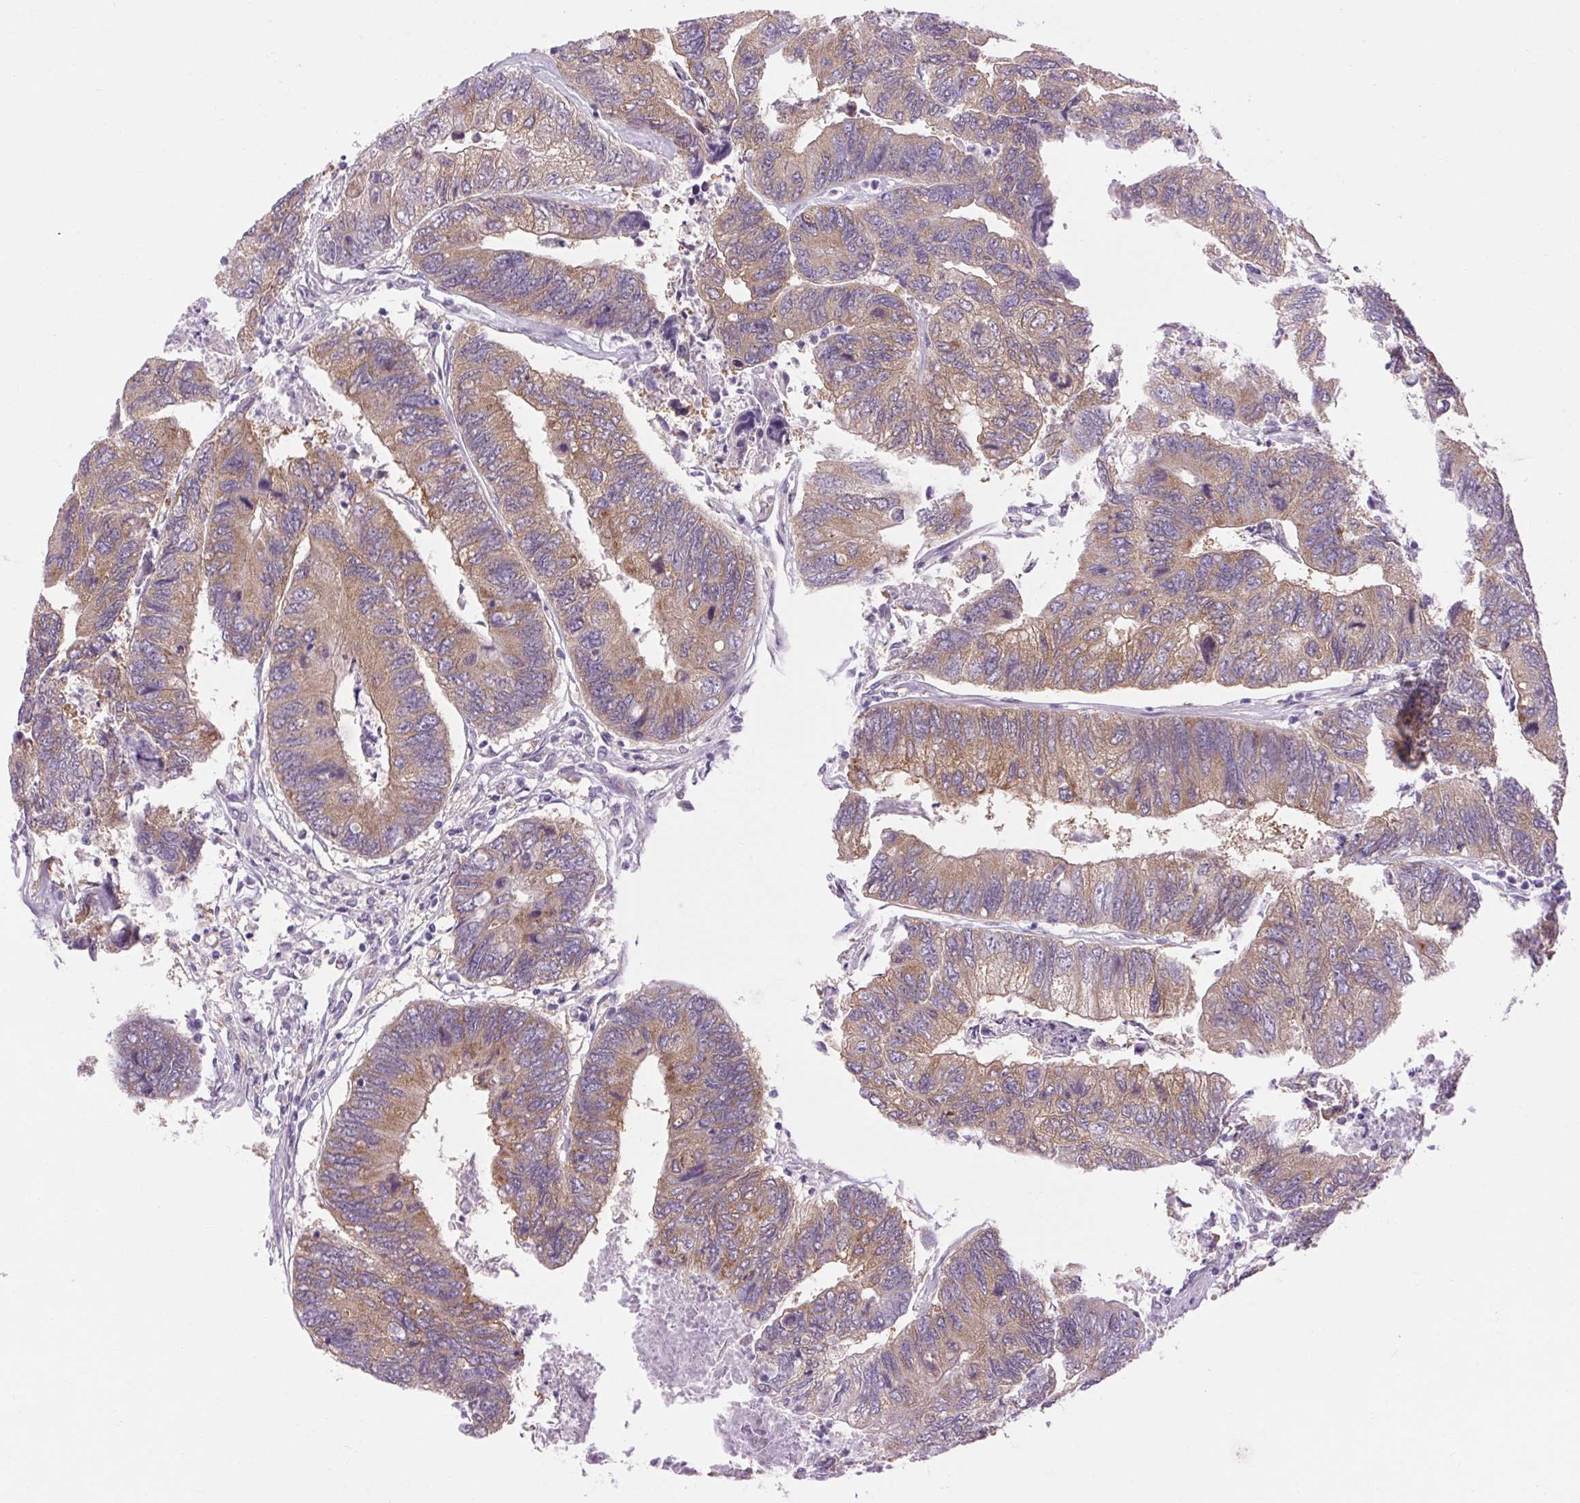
{"staining": {"intensity": "weak", "quantity": ">75%", "location": "cytoplasmic/membranous"}, "tissue": "colorectal cancer", "cell_type": "Tumor cells", "image_type": "cancer", "snomed": [{"axis": "morphology", "description": "Adenocarcinoma, NOS"}, {"axis": "topography", "description": "Colon"}], "caption": "Immunohistochemistry image of neoplastic tissue: human colorectal adenocarcinoma stained using IHC shows low levels of weak protein expression localized specifically in the cytoplasmic/membranous of tumor cells, appearing as a cytoplasmic/membranous brown color.", "gene": "SOWAHC", "patient": {"sex": "female", "age": 67}}